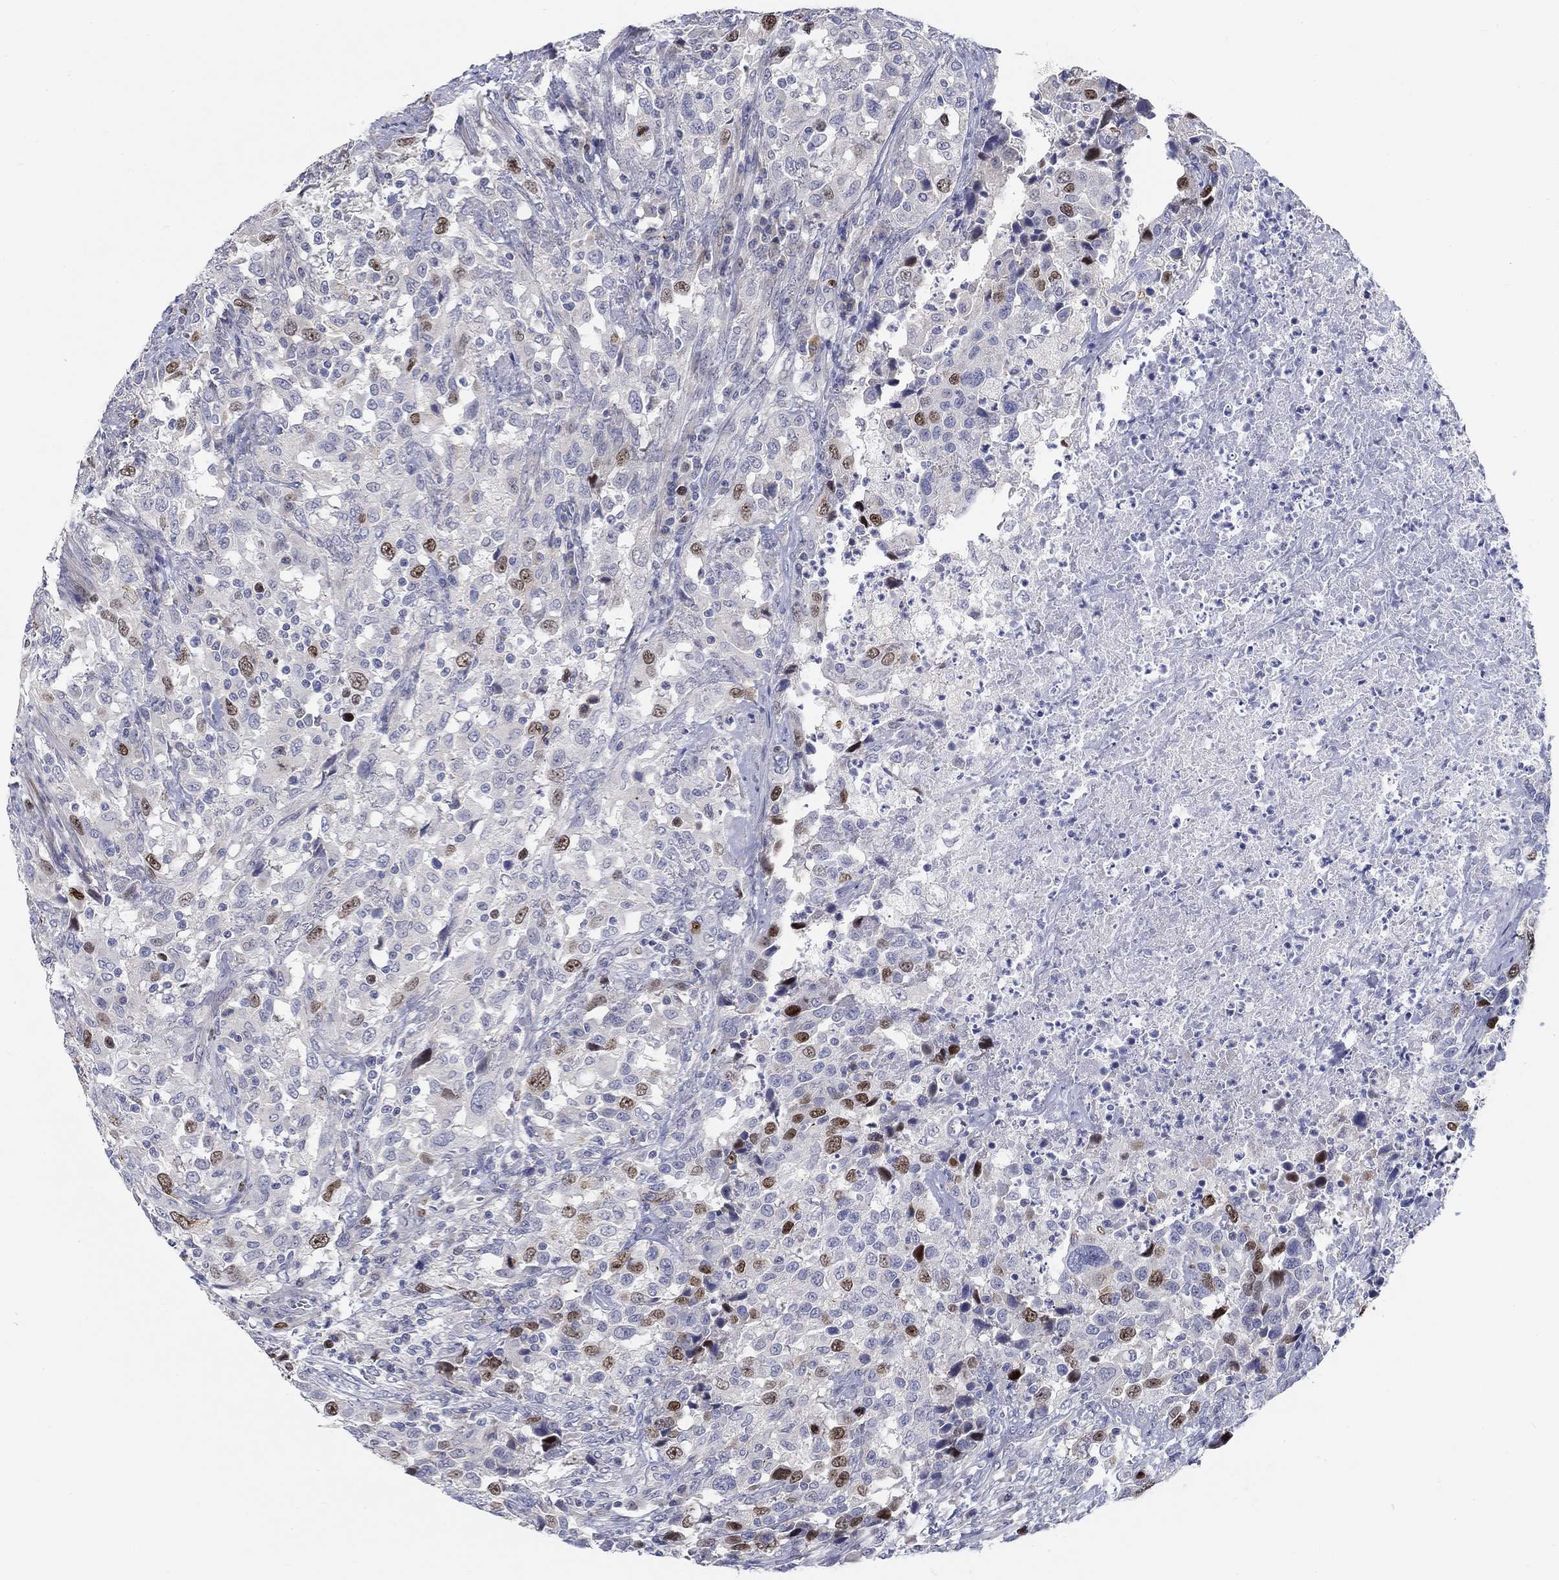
{"staining": {"intensity": "strong", "quantity": "<25%", "location": "nuclear"}, "tissue": "urothelial cancer", "cell_type": "Tumor cells", "image_type": "cancer", "snomed": [{"axis": "morphology", "description": "Urothelial carcinoma, NOS"}, {"axis": "morphology", "description": "Urothelial carcinoma, High grade"}, {"axis": "topography", "description": "Urinary bladder"}], "caption": "A high-resolution histopathology image shows immunohistochemistry (IHC) staining of transitional cell carcinoma, which demonstrates strong nuclear staining in approximately <25% of tumor cells.", "gene": "PRC1", "patient": {"sex": "female", "age": 64}}